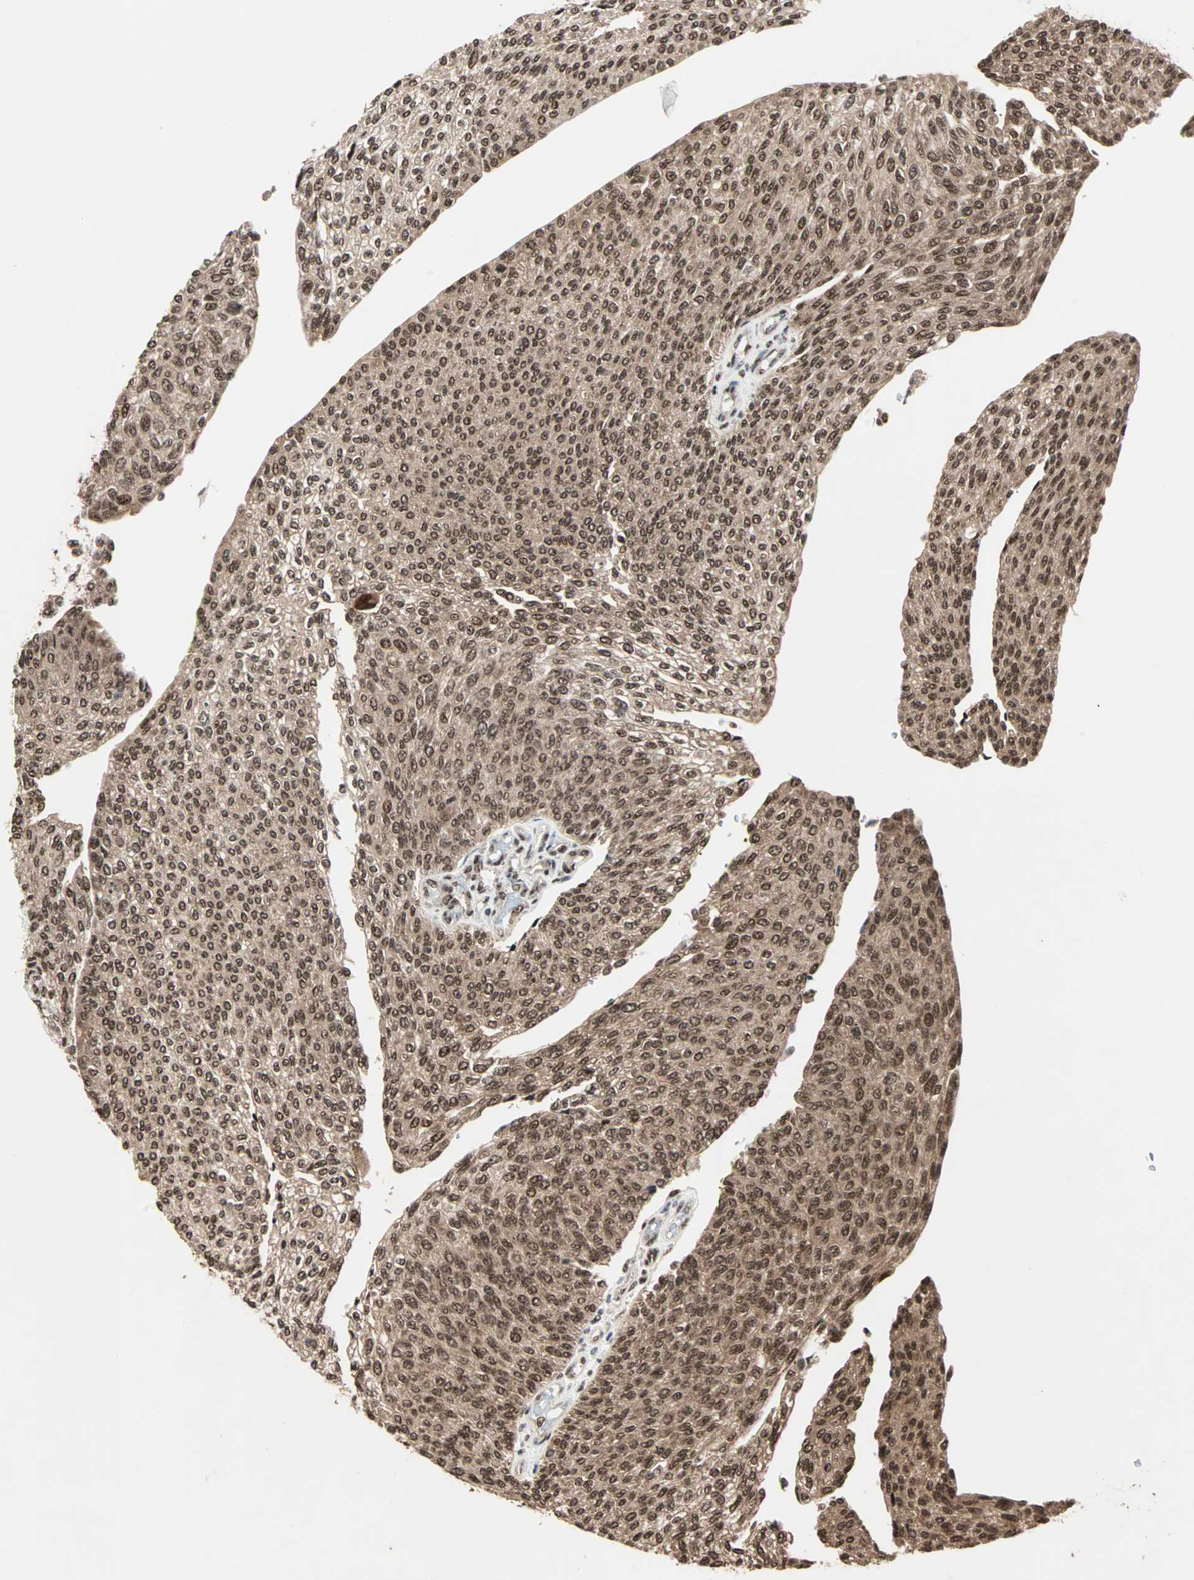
{"staining": {"intensity": "moderate", "quantity": ">75%", "location": "cytoplasmic/membranous,nuclear"}, "tissue": "urothelial cancer", "cell_type": "Tumor cells", "image_type": "cancer", "snomed": [{"axis": "morphology", "description": "Urothelial carcinoma, Low grade"}, {"axis": "topography", "description": "Urinary bladder"}], "caption": "The micrograph displays a brown stain indicating the presence of a protein in the cytoplasmic/membranous and nuclear of tumor cells in urothelial carcinoma (low-grade).", "gene": "ZNF44", "patient": {"sex": "female", "age": 79}}